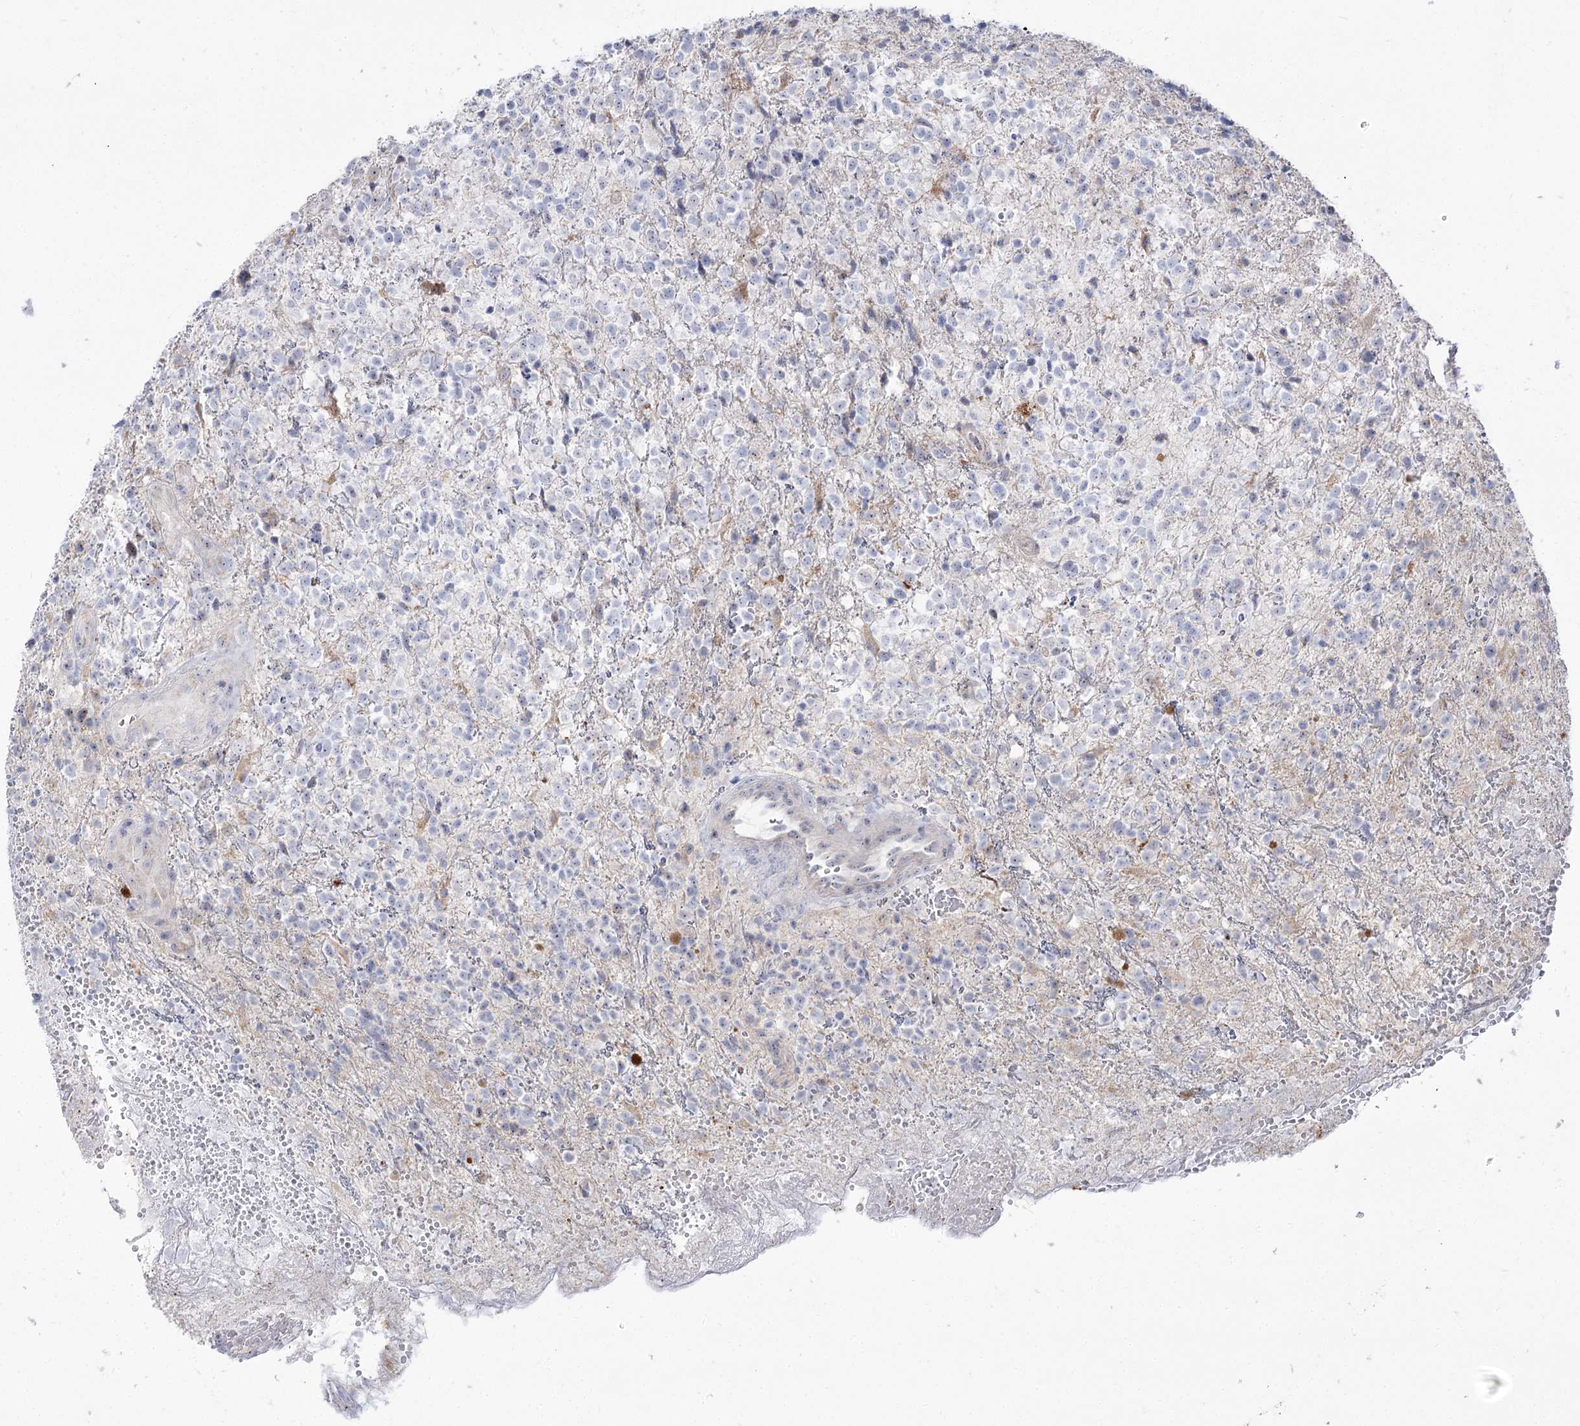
{"staining": {"intensity": "negative", "quantity": "none", "location": "none"}, "tissue": "glioma", "cell_type": "Tumor cells", "image_type": "cancer", "snomed": [{"axis": "morphology", "description": "Glioma, malignant, High grade"}, {"axis": "topography", "description": "Brain"}], "caption": "A micrograph of human glioma is negative for staining in tumor cells. (IHC, brightfield microscopy, high magnification).", "gene": "SUOX", "patient": {"sex": "male", "age": 56}}